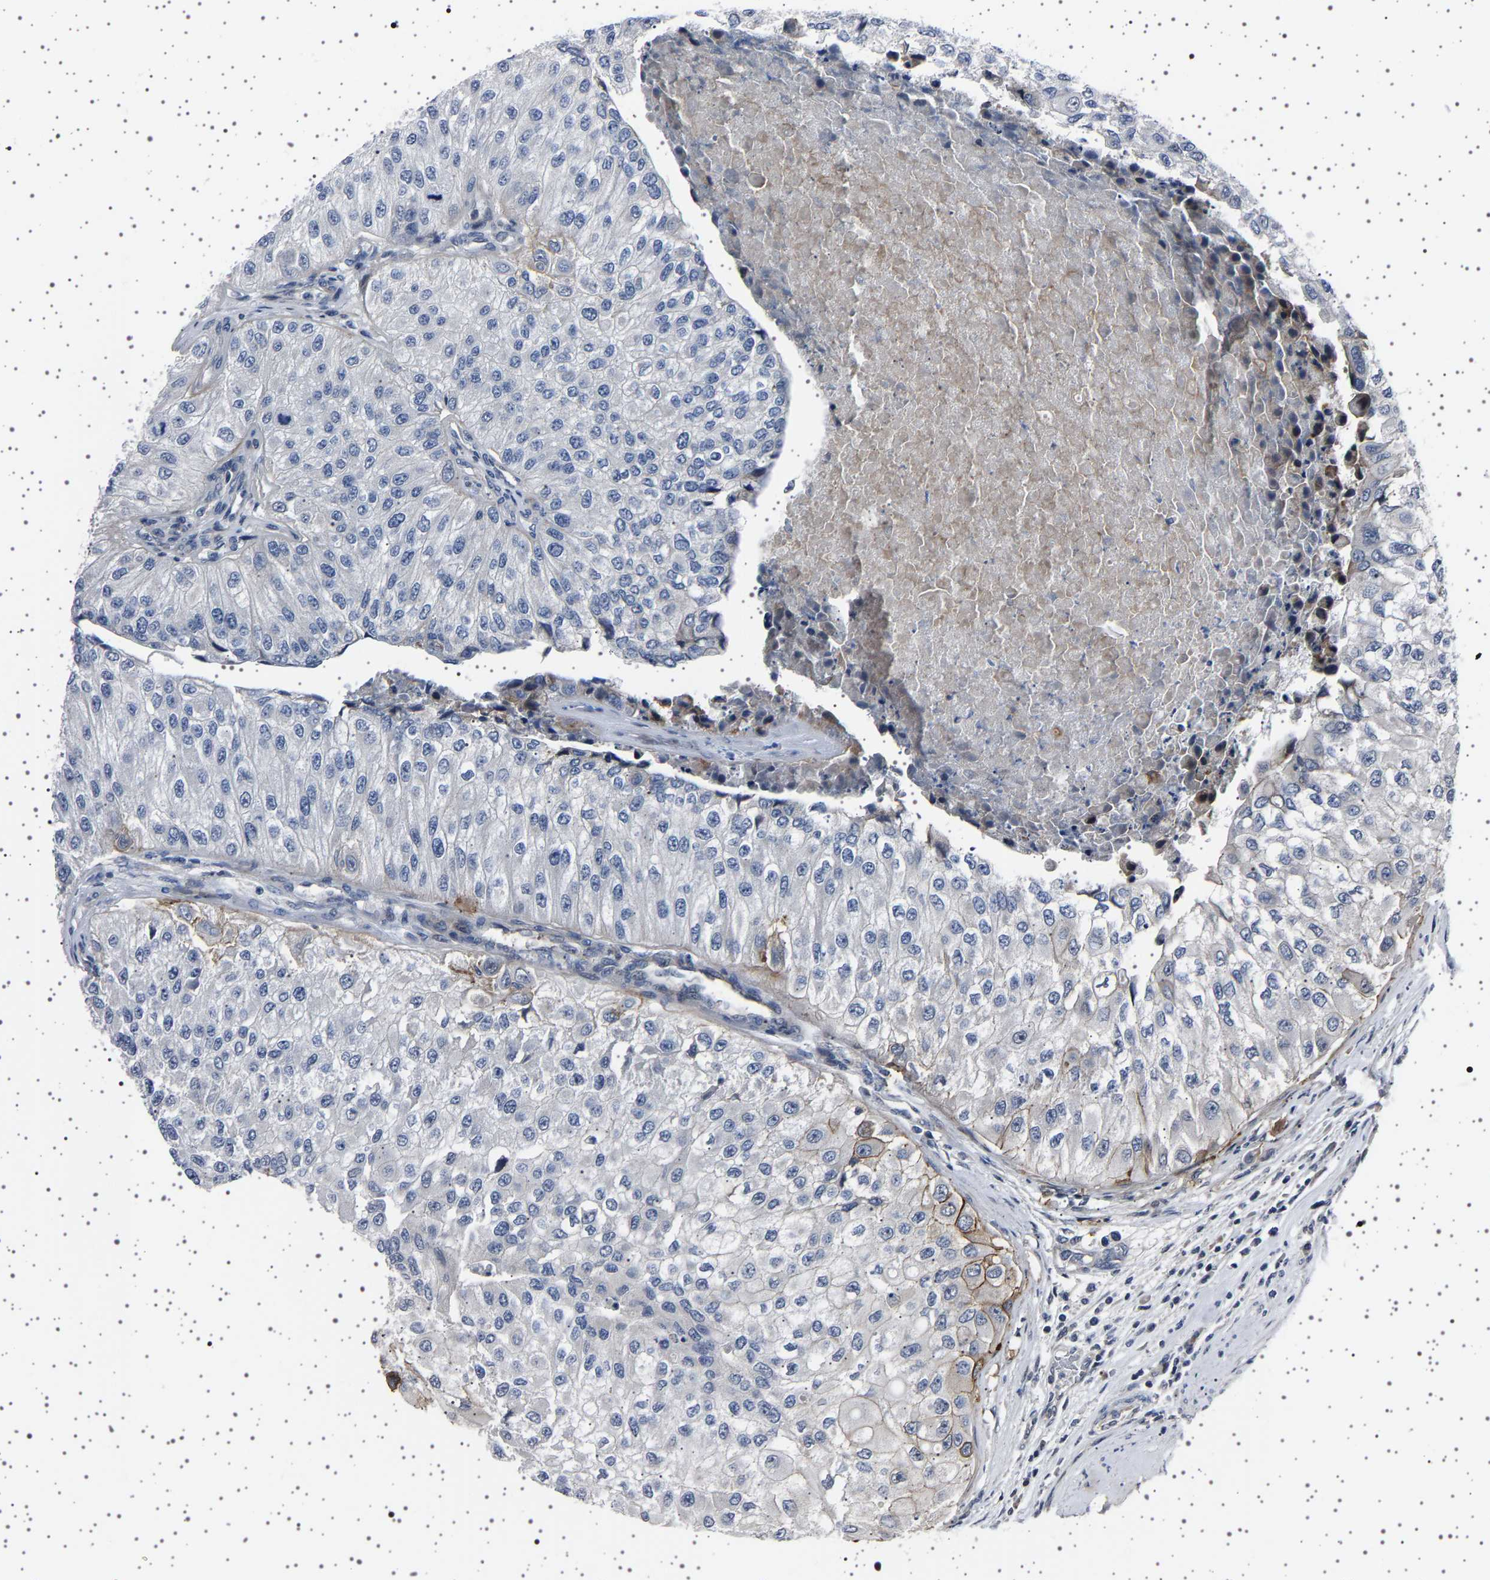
{"staining": {"intensity": "negative", "quantity": "none", "location": "none"}, "tissue": "urothelial cancer", "cell_type": "Tumor cells", "image_type": "cancer", "snomed": [{"axis": "morphology", "description": "Urothelial carcinoma, High grade"}, {"axis": "topography", "description": "Kidney"}, {"axis": "topography", "description": "Urinary bladder"}], "caption": "Immunohistochemistry histopathology image of urothelial cancer stained for a protein (brown), which reveals no staining in tumor cells. (DAB IHC, high magnification).", "gene": "PAK5", "patient": {"sex": "male", "age": 77}}